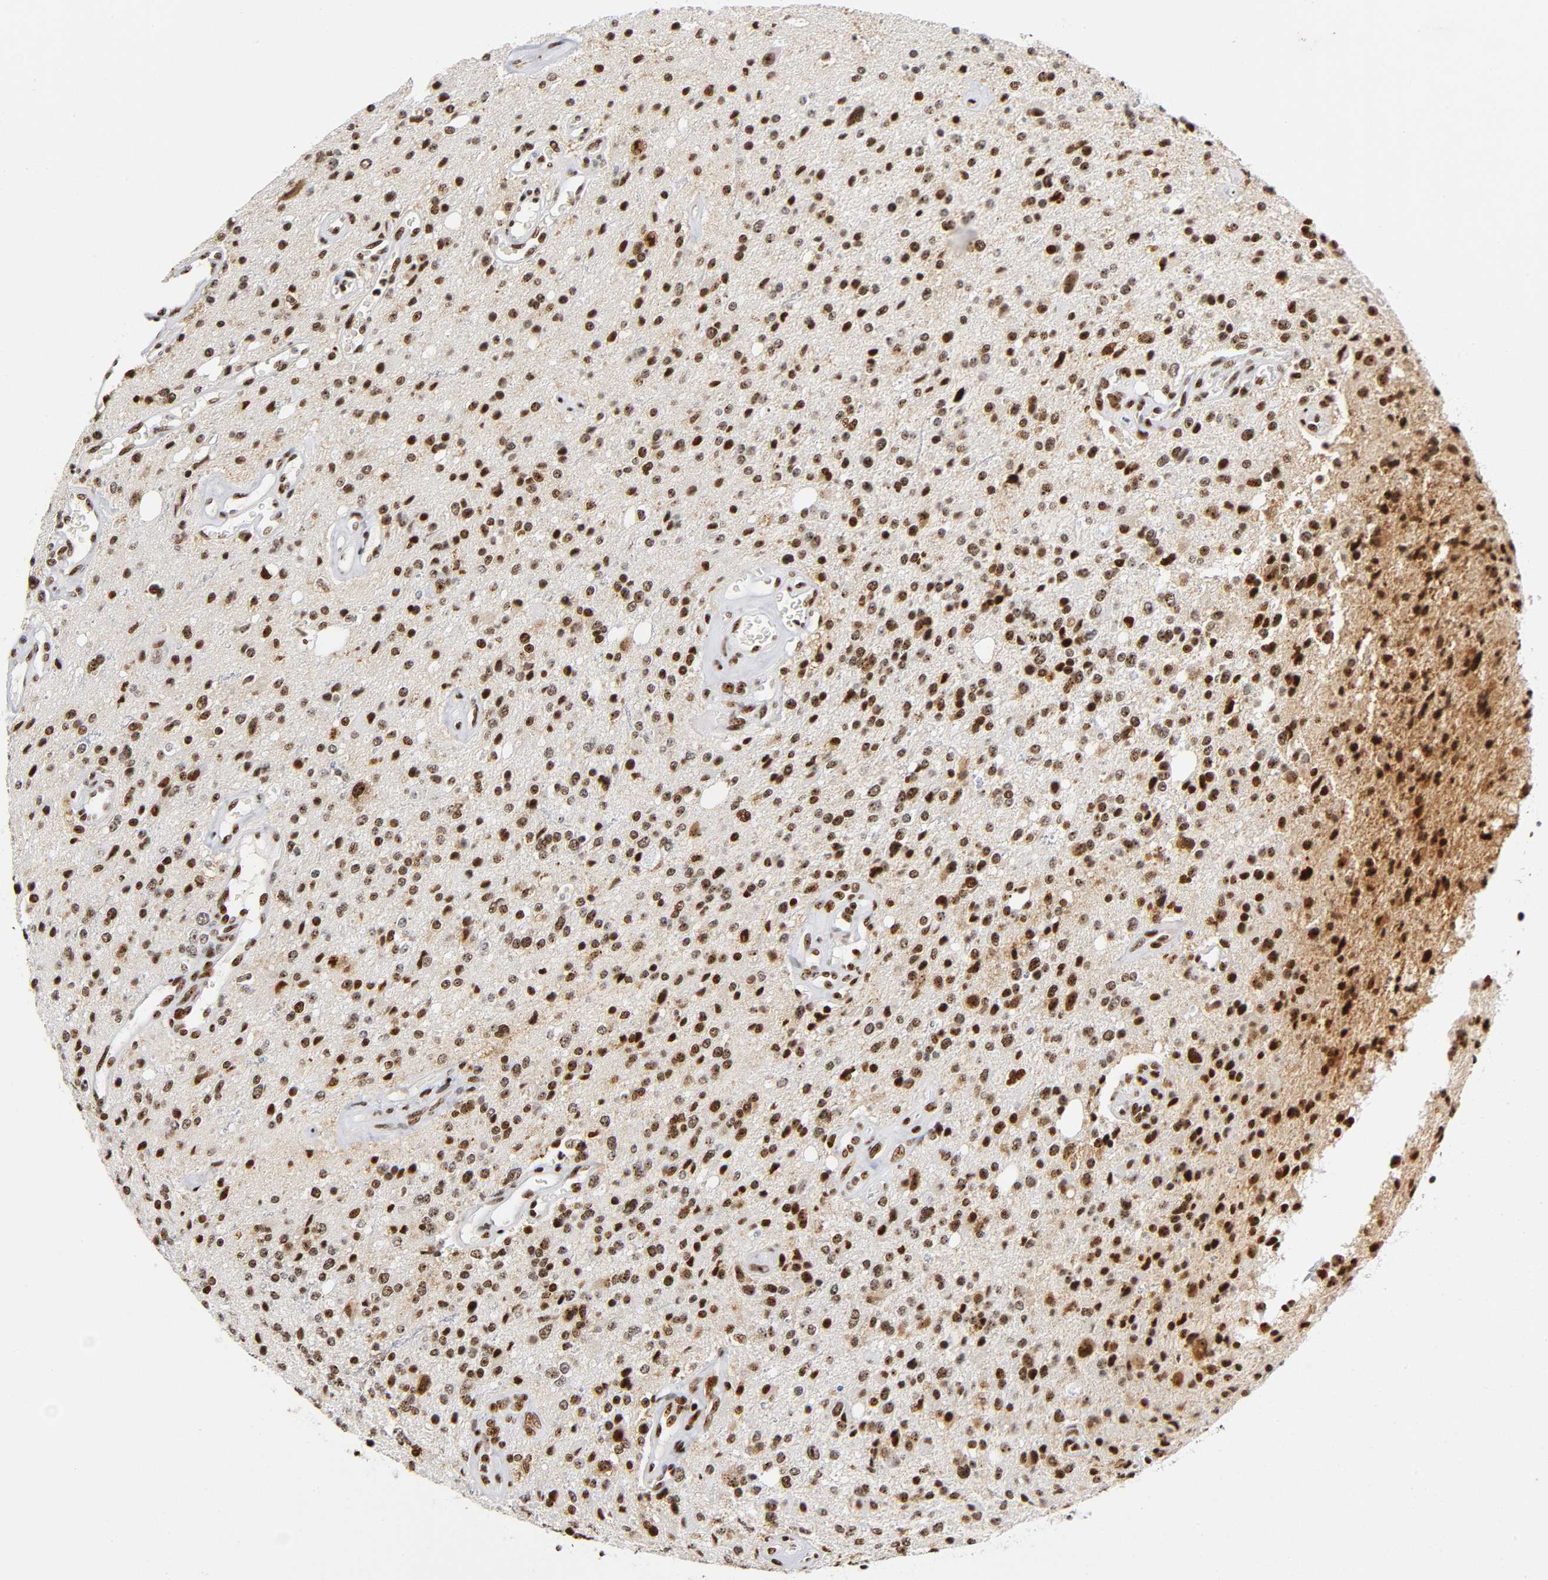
{"staining": {"intensity": "strong", "quantity": ">75%", "location": "nuclear"}, "tissue": "glioma", "cell_type": "Tumor cells", "image_type": "cancer", "snomed": [{"axis": "morphology", "description": "Glioma, malignant, High grade"}, {"axis": "topography", "description": "Brain"}], "caption": "Immunohistochemical staining of glioma shows high levels of strong nuclear protein staining in approximately >75% of tumor cells. (DAB (3,3'-diaminobenzidine) IHC, brown staining for protein, blue staining for nuclei).", "gene": "UBTF", "patient": {"sex": "male", "age": 47}}